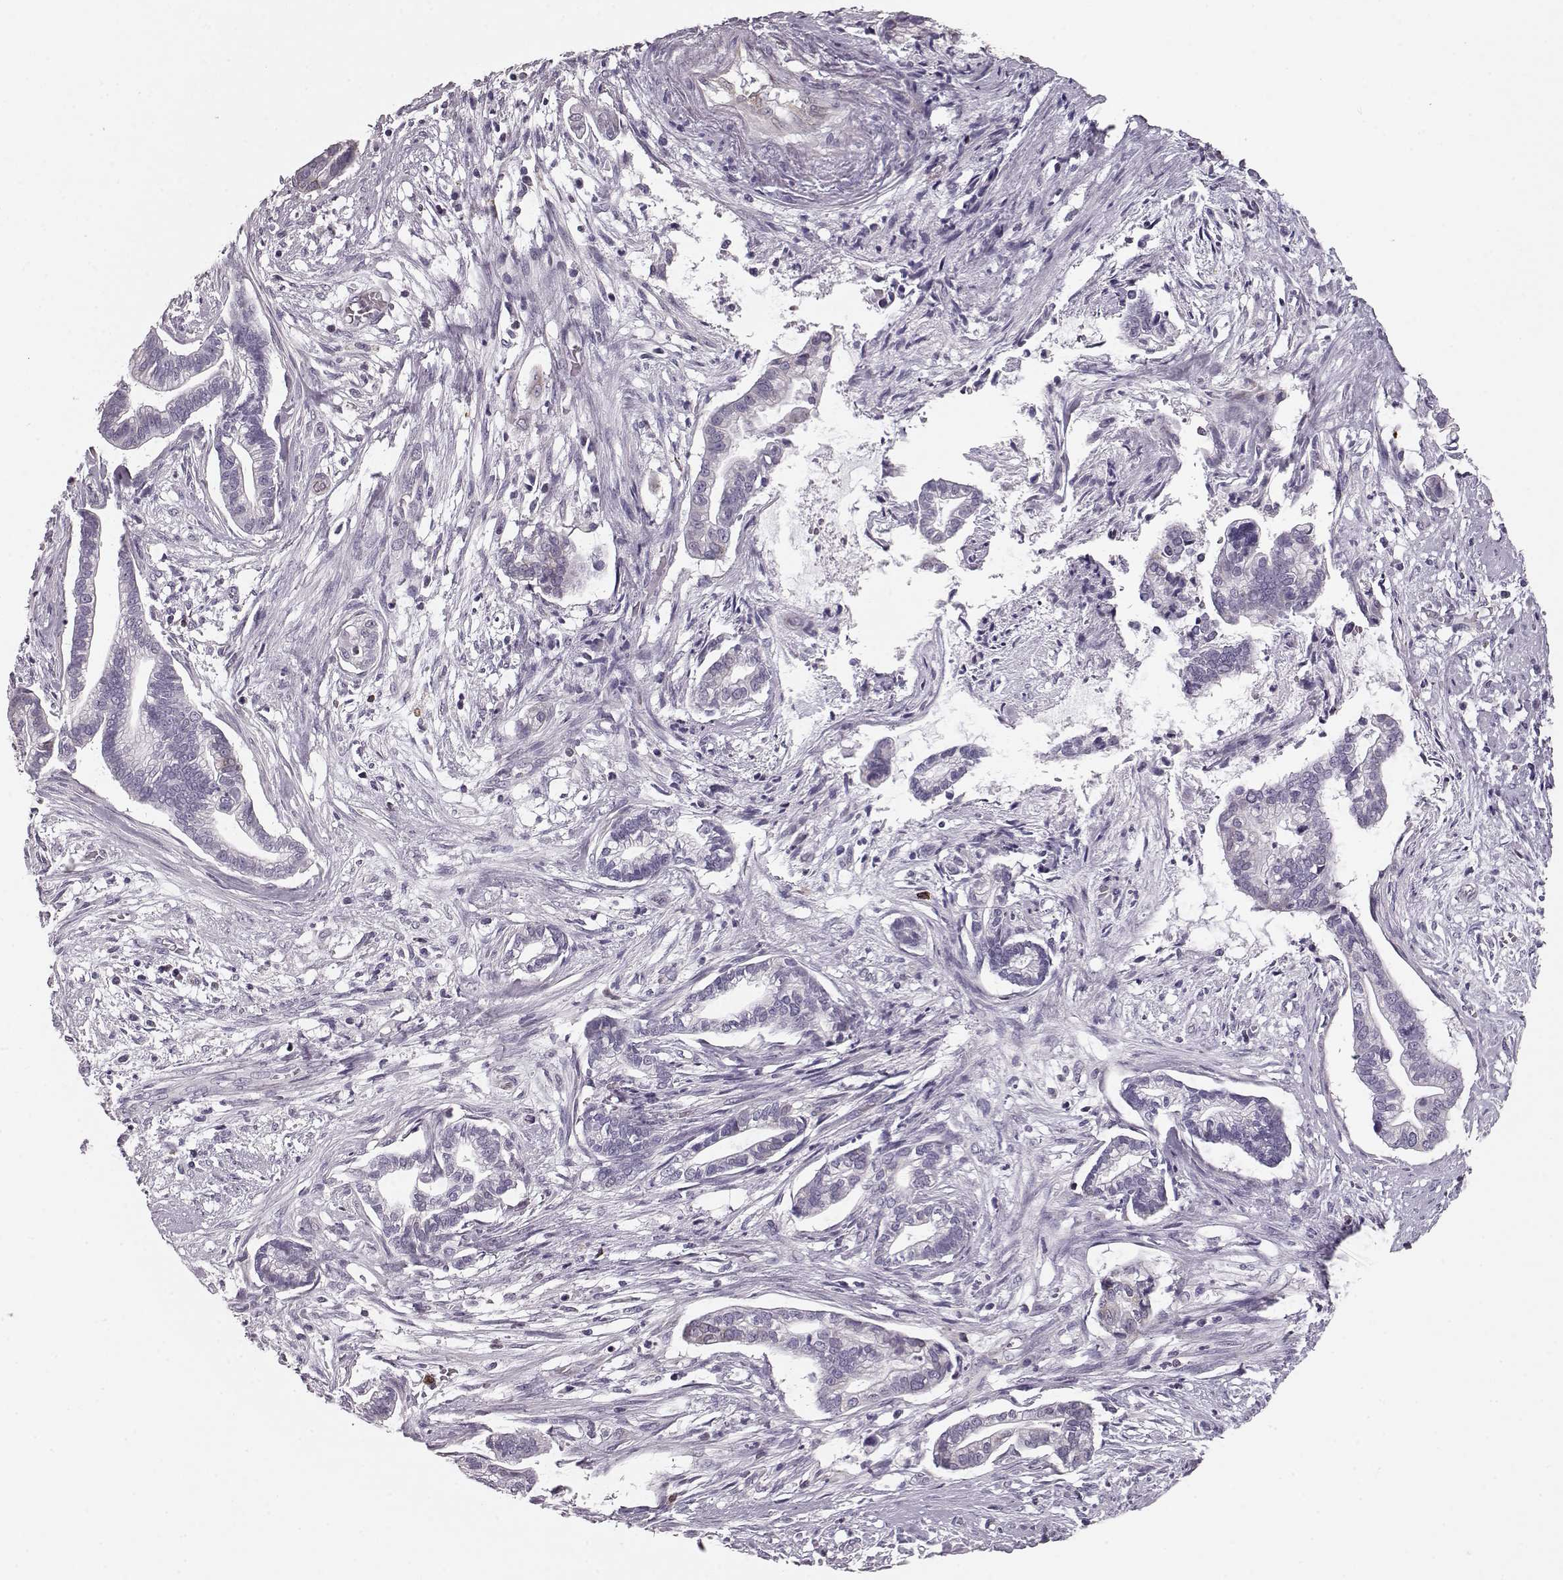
{"staining": {"intensity": "negative", "quantity": "none", "location": "none"}, "tissue": "cervical cancer", "cell_type": "Tumor cells", "image_type": "cancer", "snomed": [{"axis": "morphology", "description": "Adenocarcinoma, NOS"}, {"axis": "topography", "description": "Cervix"}], "caption": "Immunohistochemical staining of human cervical cancer shows no significant positivity in tumor cells.", "gene": "ELOVL5", "patient": {"sex": "female", "age": 62}}